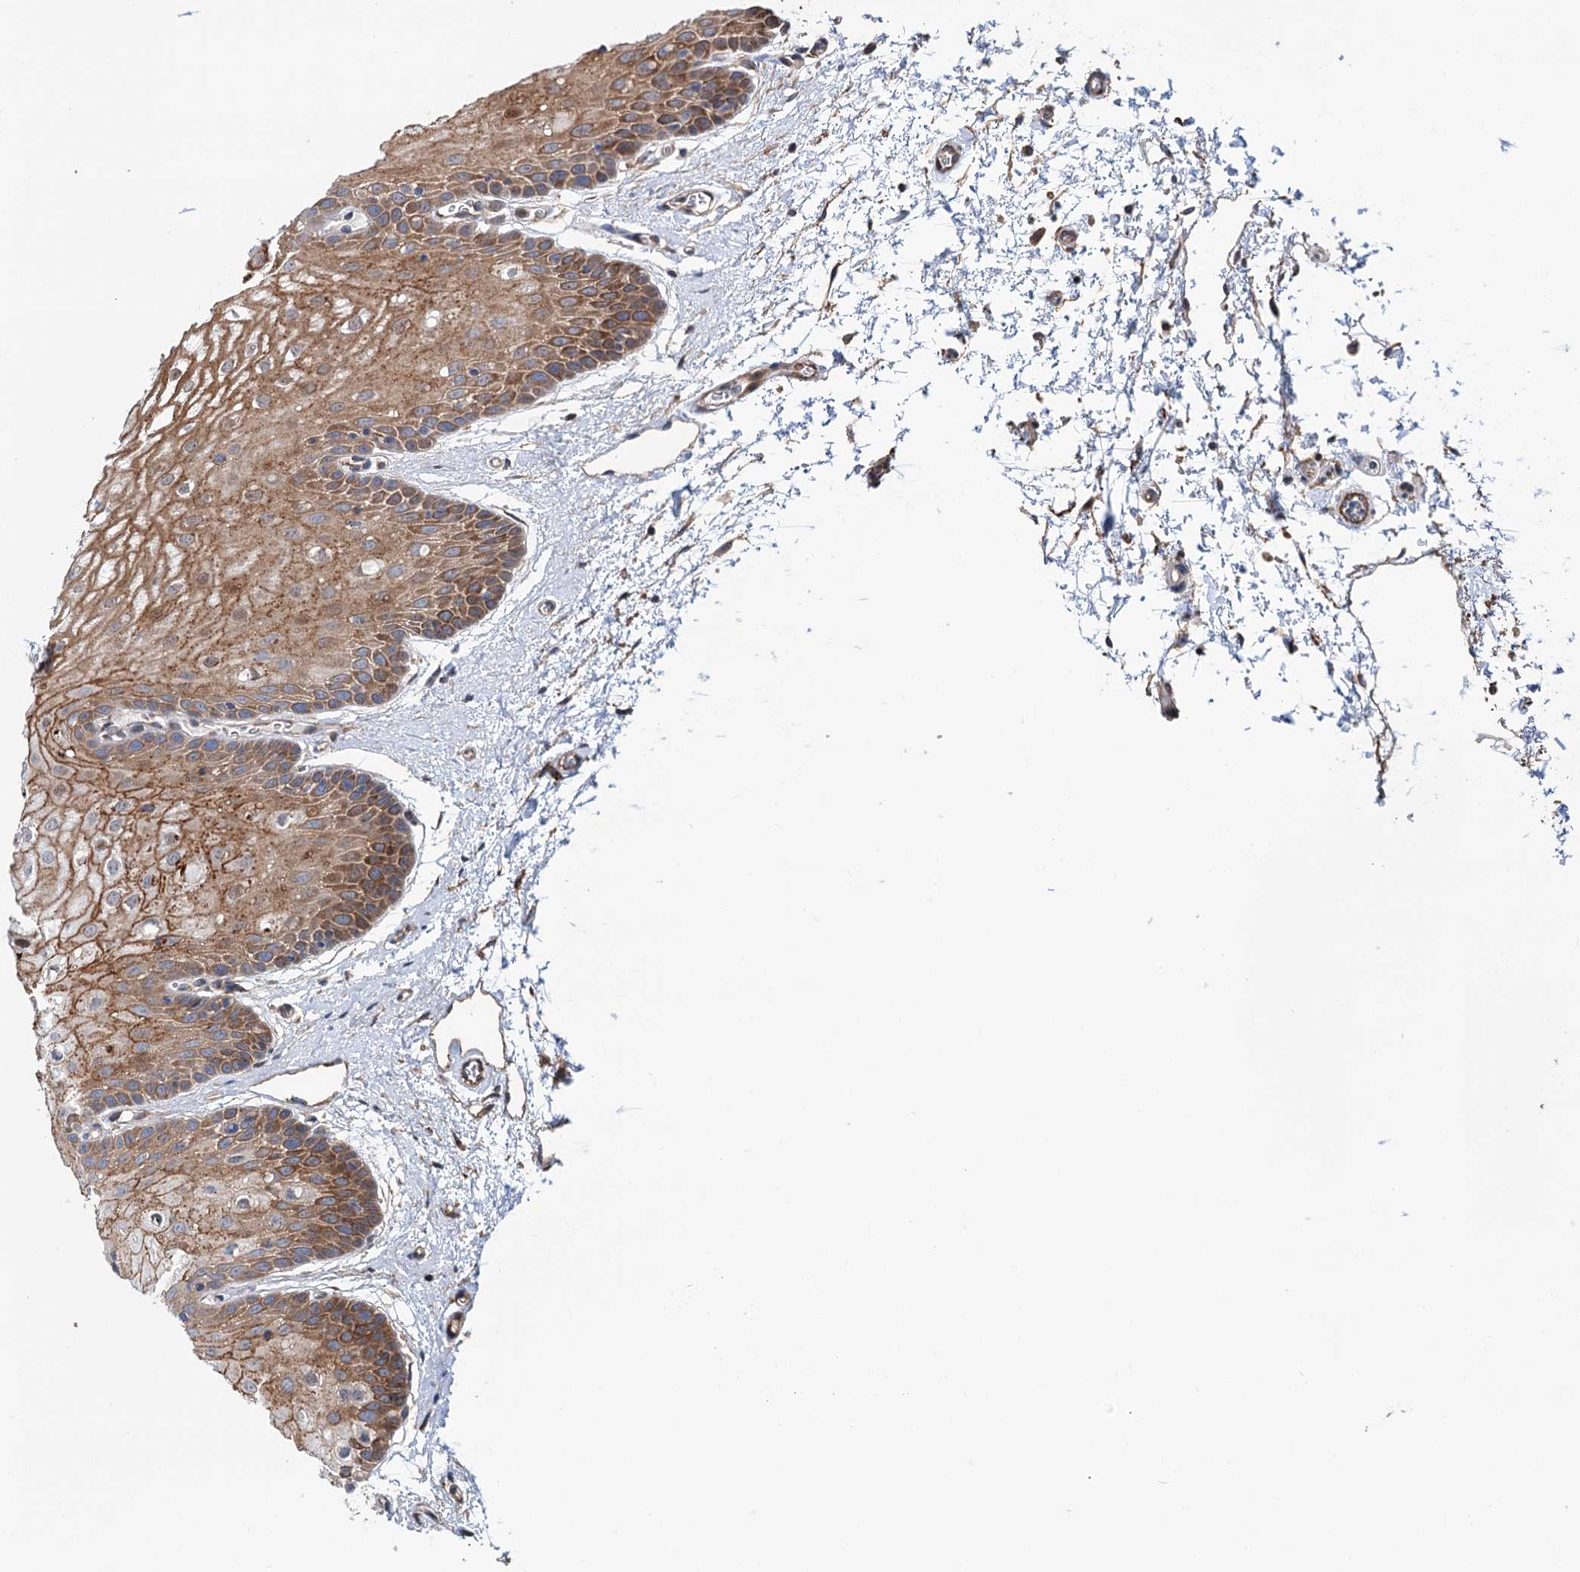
{"staining": {"intensity": "moderate", "quantity": ">75%", "location": "cytoplasmic/membranous"}, "tissue": "oral mucosa", "cell_type": "Squamous epithelial cells", "image_type": "normal", "snomed": [{"axis": "morphology", "description": "Normal tissue, NOS"}, {"axis": "topography", "description": "Oral tissue"}, {"axis": "topography", "description": "Tounge, NOS"}], "caption": "Moderate cytoplasmic/membranous expression is present in approximately >75% of squamous epithelial cells in benign oral mucosa.", "gene": "PTDSS2", "patient": {"sex": "female", "age": 73}}